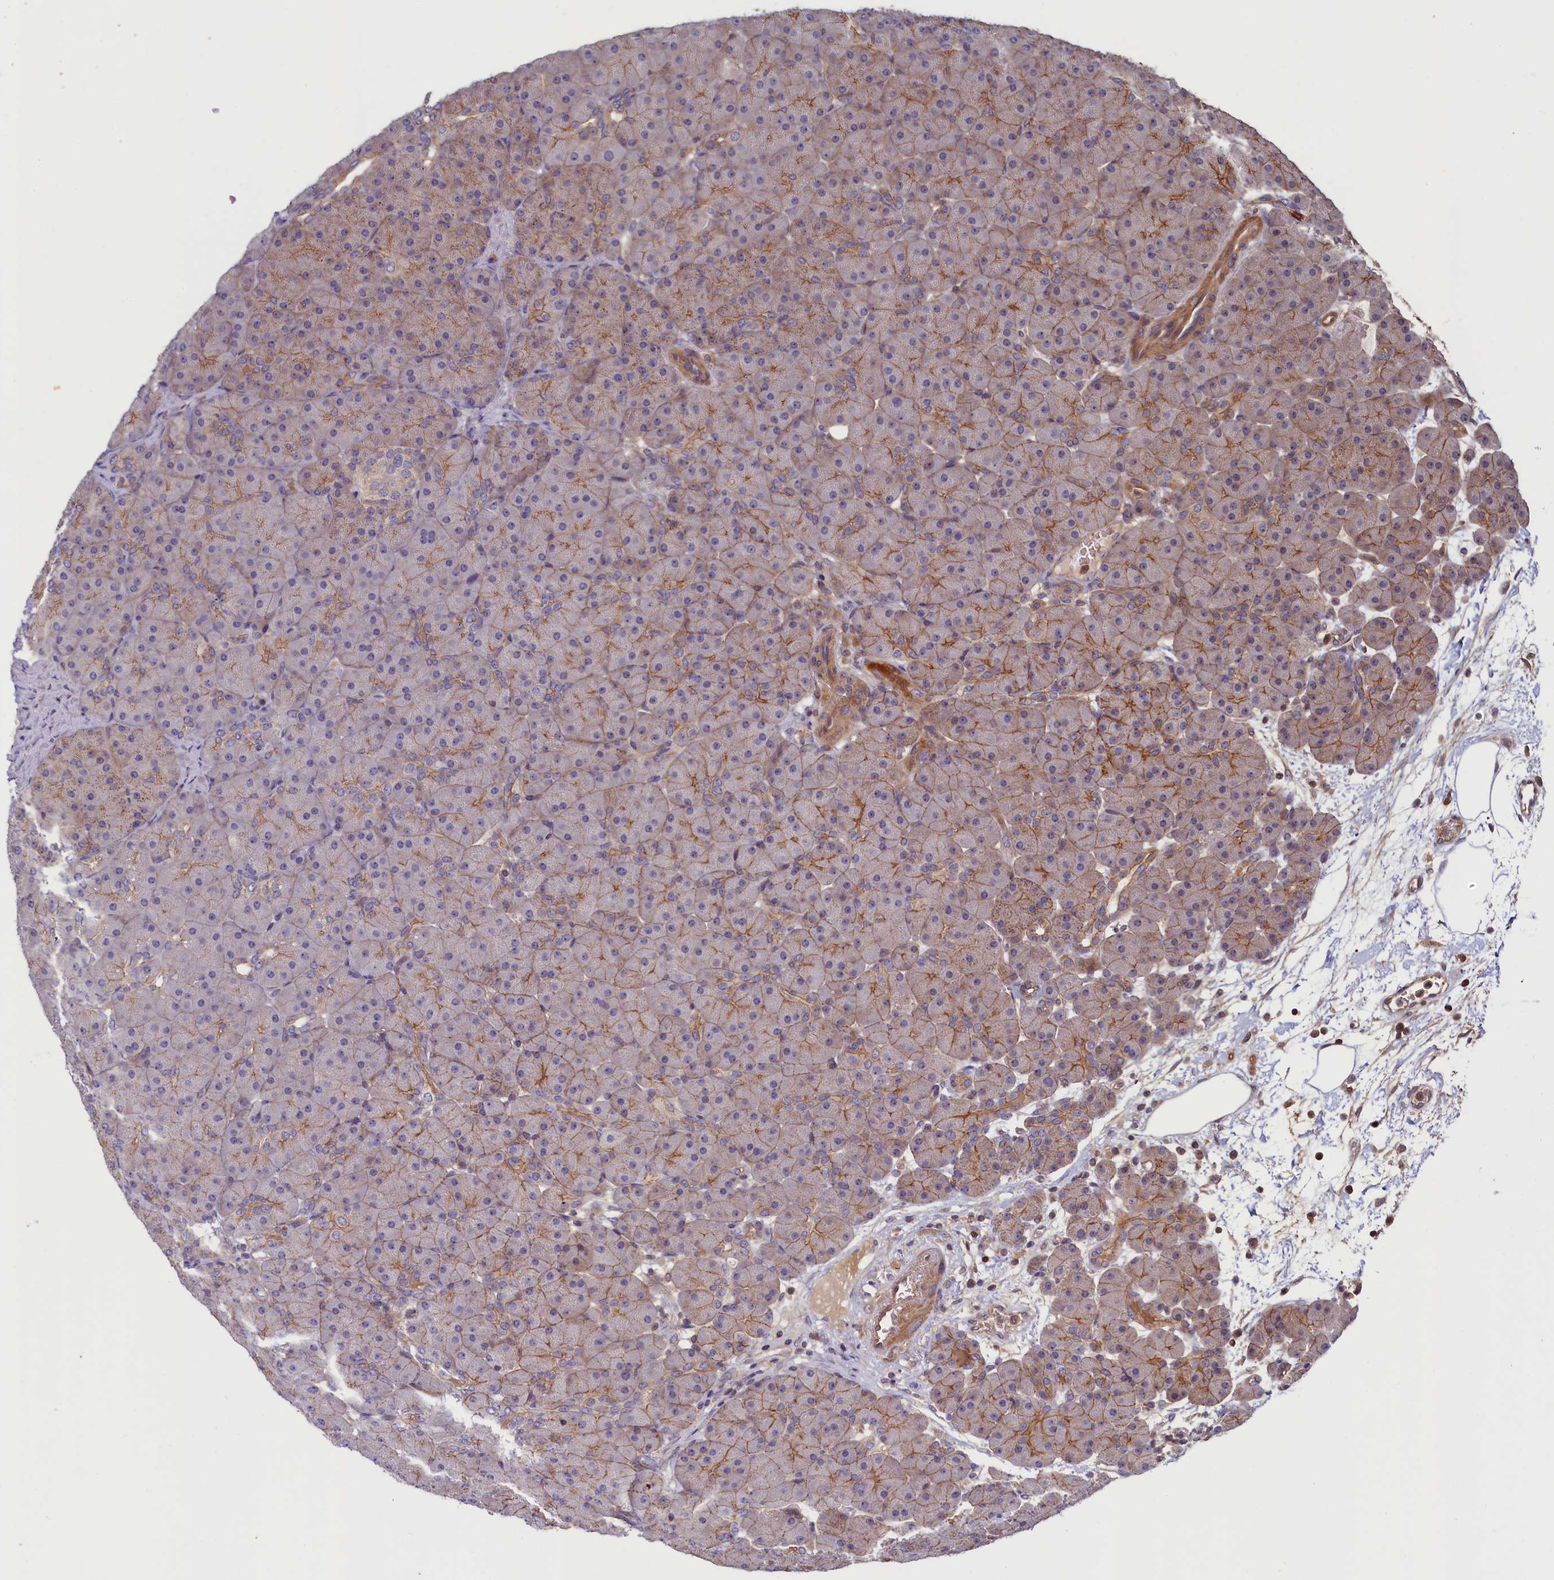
{"staining": {"intensity": "moderate", "quantity": ">75%", "location": "cytoplasmic/membranous"}, "tissue": "pancreas", "cell_type": "Exocrine glandular cells", "image_type": "normal", "snomed": [{"axis": "morphology", "description": "Normal tissue, NOS"}, {"axis": "topography", "description": "Pancreas"}], "caption": "Pancreas stained with DAB immunohistochemistry reveals medium levels of moderate cytoplasmic/membranous positivity in about >75% of exocrine glandular cells. (DAB (3,3'-diaminobenzidine) IHC, brown staining for protein, blue staining for nuclei).", "gene": "DUOXA1", "patient": {"sex": "male", "age": 66}}